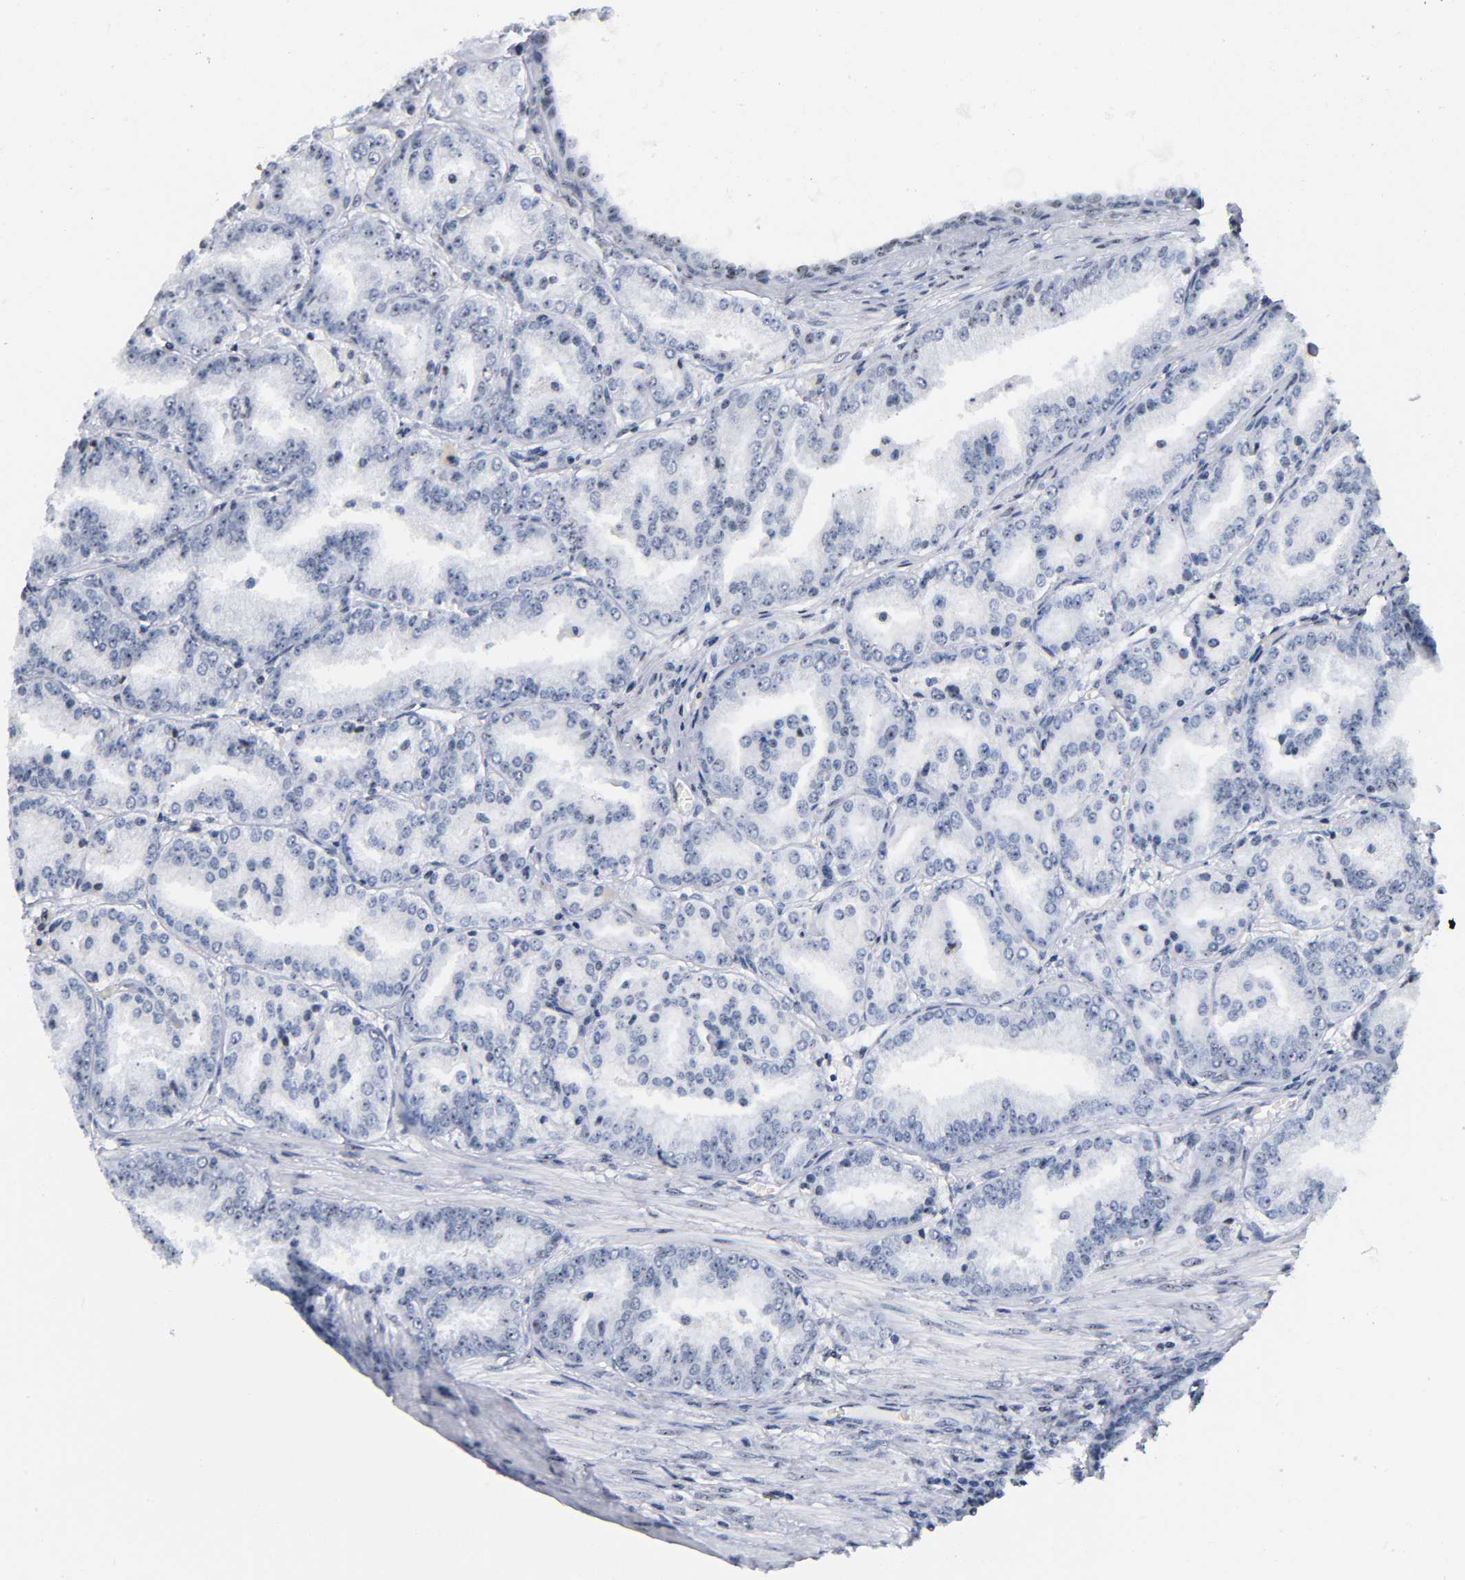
{"staining": {"intensity": "negative", "quantity": "none", "location": "none"}, "tissue": "prostate cancer", "cell_type": "Tumor cells", "image_type": "cancer", "snomed": [{"axis": "morphology", "description": "Adenocarcinoma, High grade"}, {"axis": "topography", "description": "Prostate"}], "caption": "Tumor cells show no significant protein staining in prostate cancer (high-grade adenocarcinoma). Nuclei are stained in blue.", "gene": "UBTF", "patient": {"sex": "male", "age": 61}}